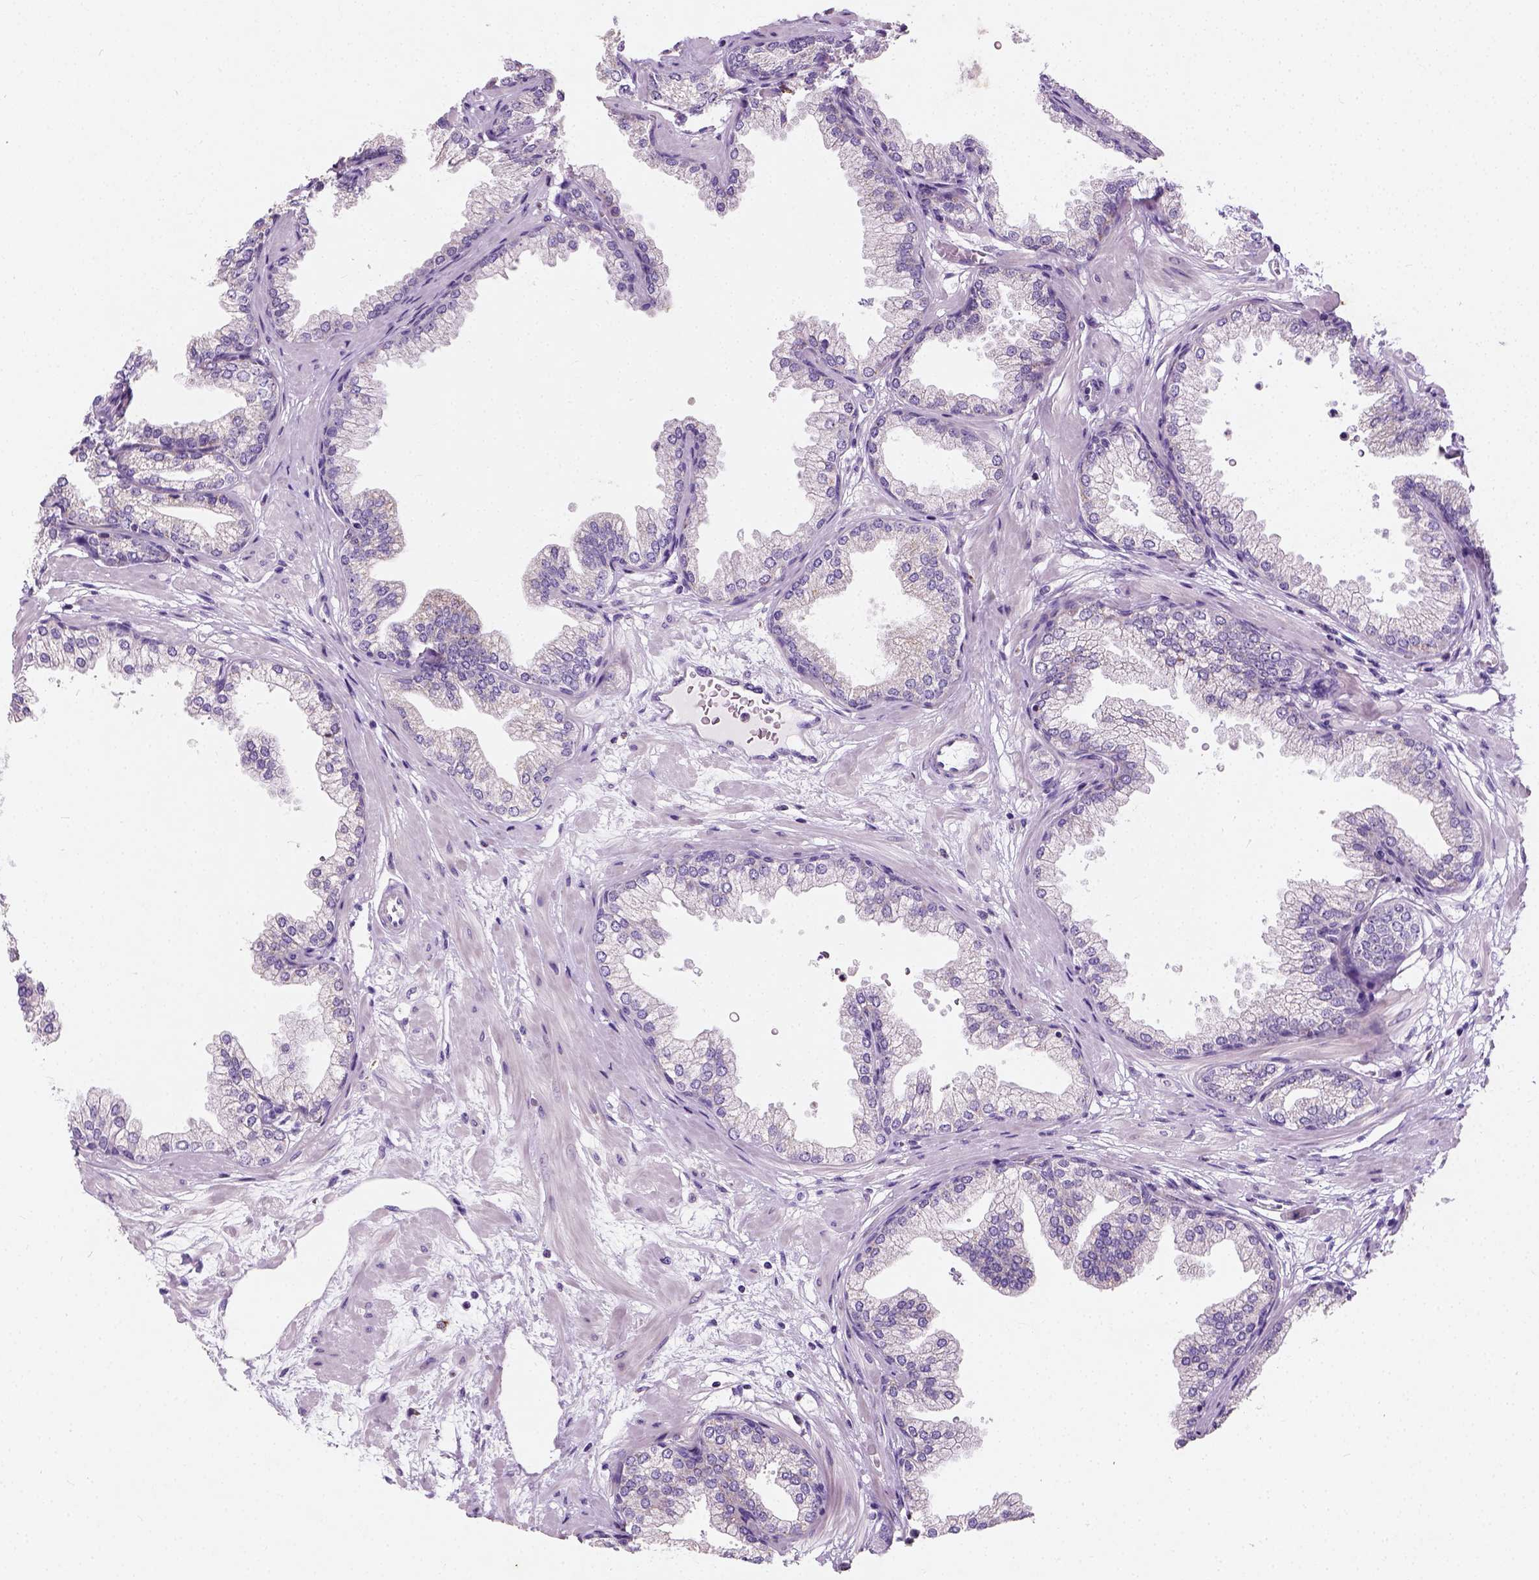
{"staining": {"intensity": "negative", "quantity": "none", "location": "none"}, "tissue": "prostate", "cell_type": "Glandular cells", "image_type": "normal", "snomed": [{"axis": "morphology", "description": "Normal tissue, NOS"}, {"axis": "topography", "description": "Prostate"}], "caption": "Immunohistochemistry micrograph of benign prostate: human prostate stained with DAB (3,3'-diaminobenzidine) exhibits no significant protein expression in glandular cells.", "gene": "CHODL", "patient": {"sex": "male", "age": 37}}